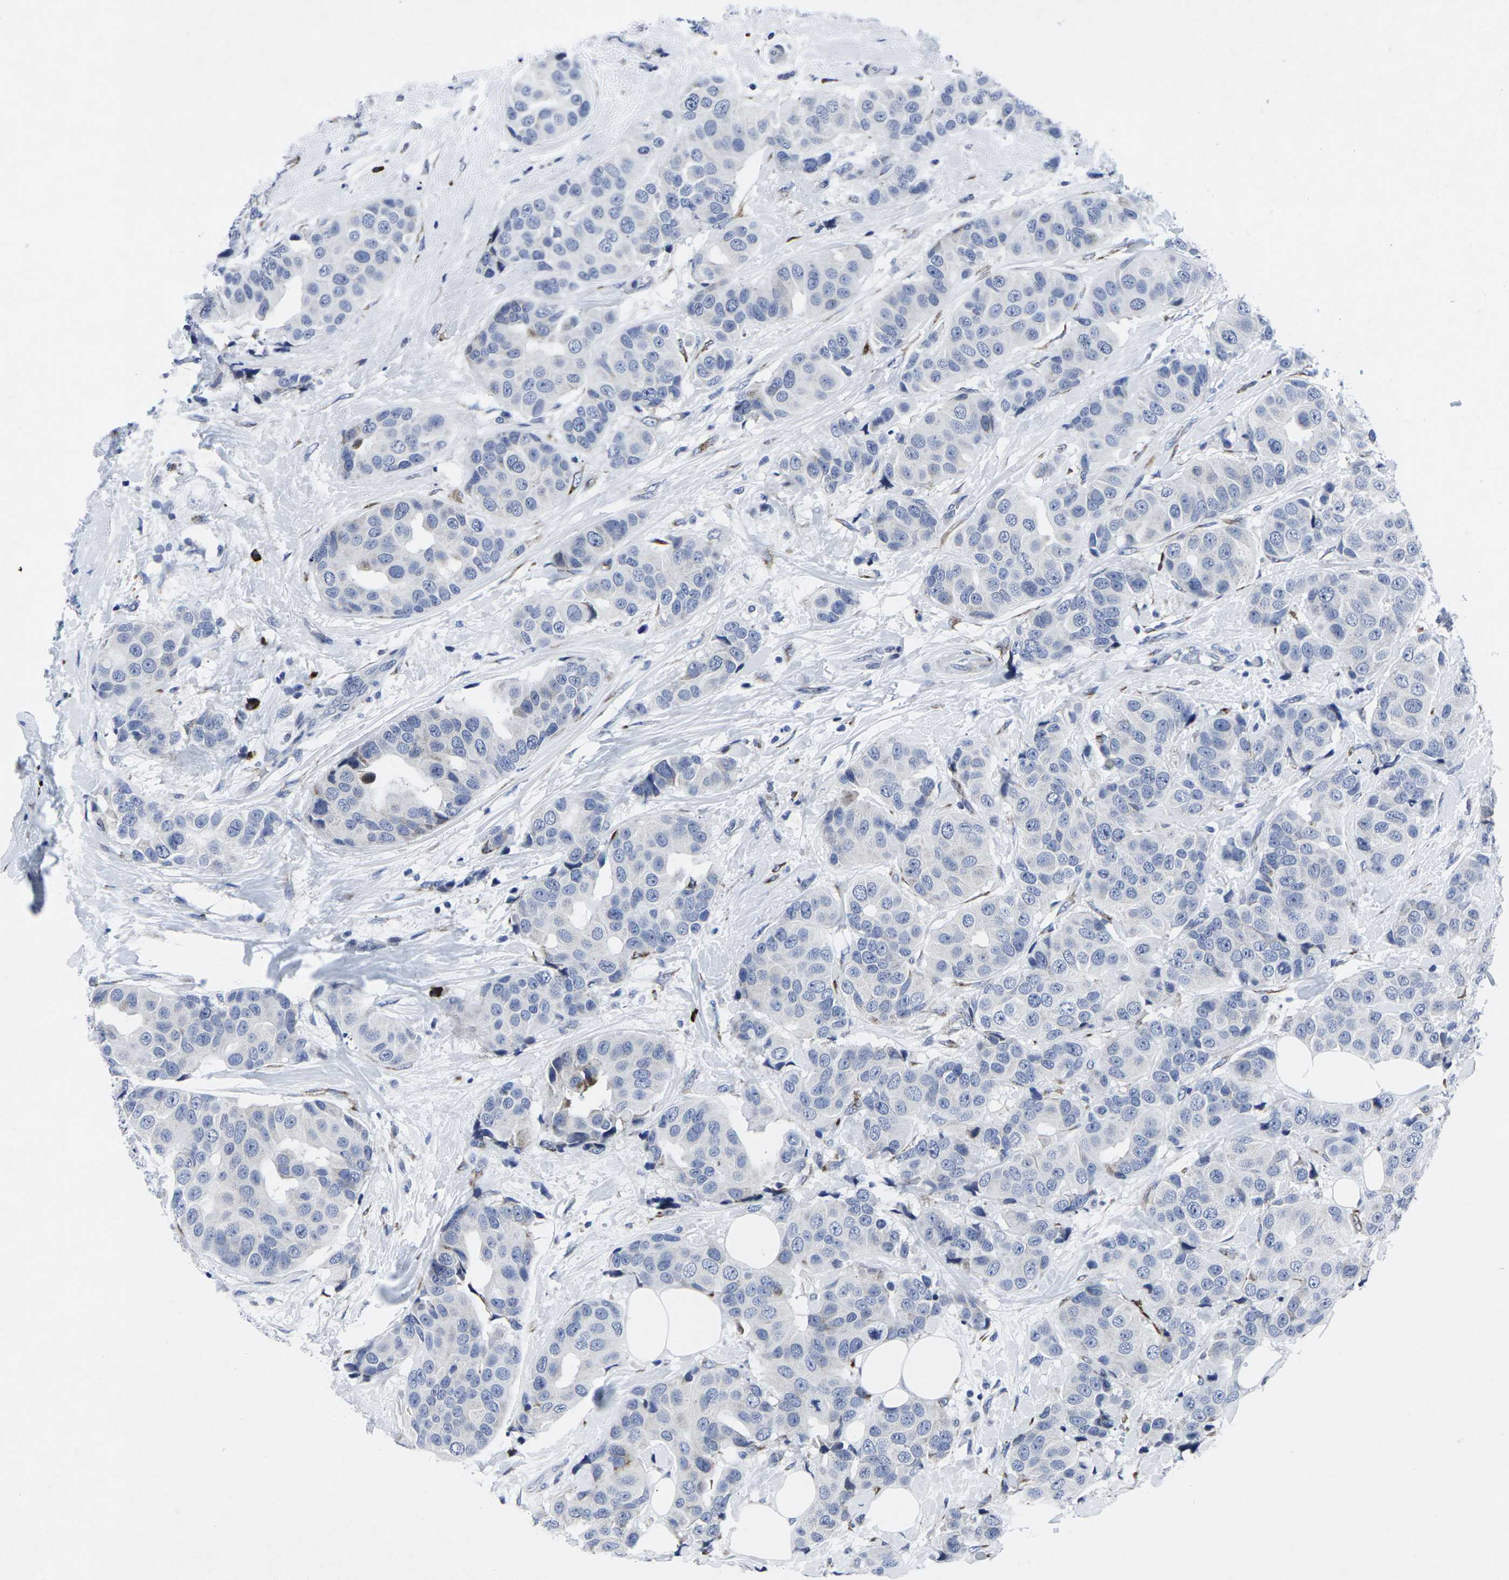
{"staining": {"intensity": "moderate", "quantity": "<25%", "location": "cytoplasmic/membranous"}, "tissue": "breast cancer", "cell_type": "Tumor cells", "image_type": "cancer", "snomed": [{"axis": "morphology", "description": "Normal tissue, NOS"}, {"axis": "morphology", "description": "Duct carcinoma"}, {"axis": "topography", "description": "Breast"}], "caption": "Immunohistochemical staining of human invasive ductal carcinoma (breast) shows low levels of moderate cytoplasmic/membranous protein positivity in about <25% of tumor cells.", "gene": "RPN1", "patient": {"sex": "female", "age": 39}}